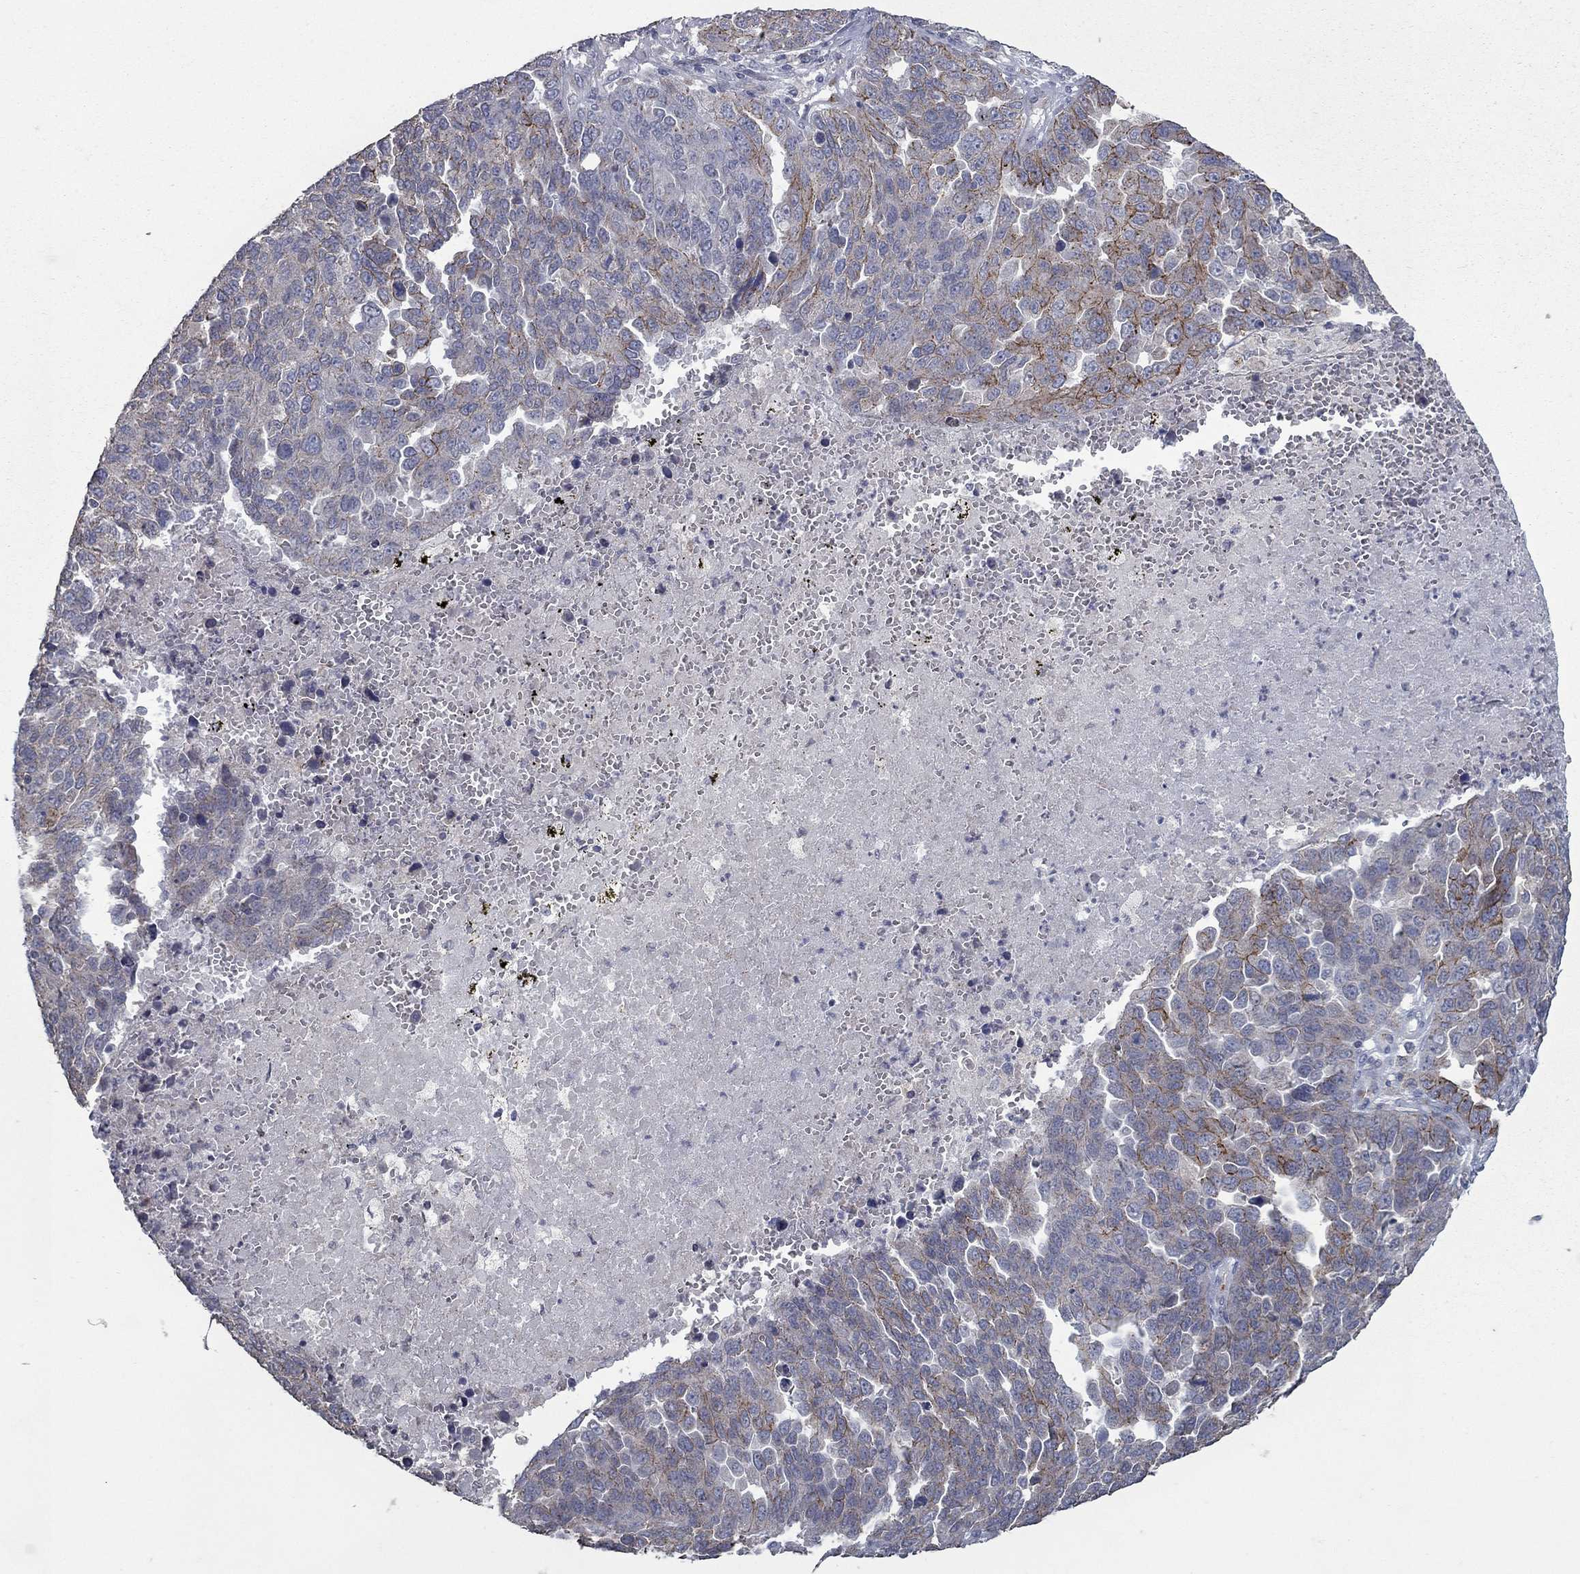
{"staining": {"intensity": "strong", "quantity": "<25%", "location": "cytoplasmic/membranous"}, "tissue": "ovarian cancer", "cell_type": "Tumor cells", "image_type": "cancer", "snomed": [{"axis": "morphology", "description": "Cystadenocarcinoma, serous, NOS"}, {"axis": "topography", "description": "Ovary"}], "caption": "Tumor cells display medium levels of strong cytoplasmic/membranous expression in about <25% of cells in human ovarian serous cystadenocarcinoma.", "gene": "KIAA0319L", "patient": {"sex": "female", "age": 87}}